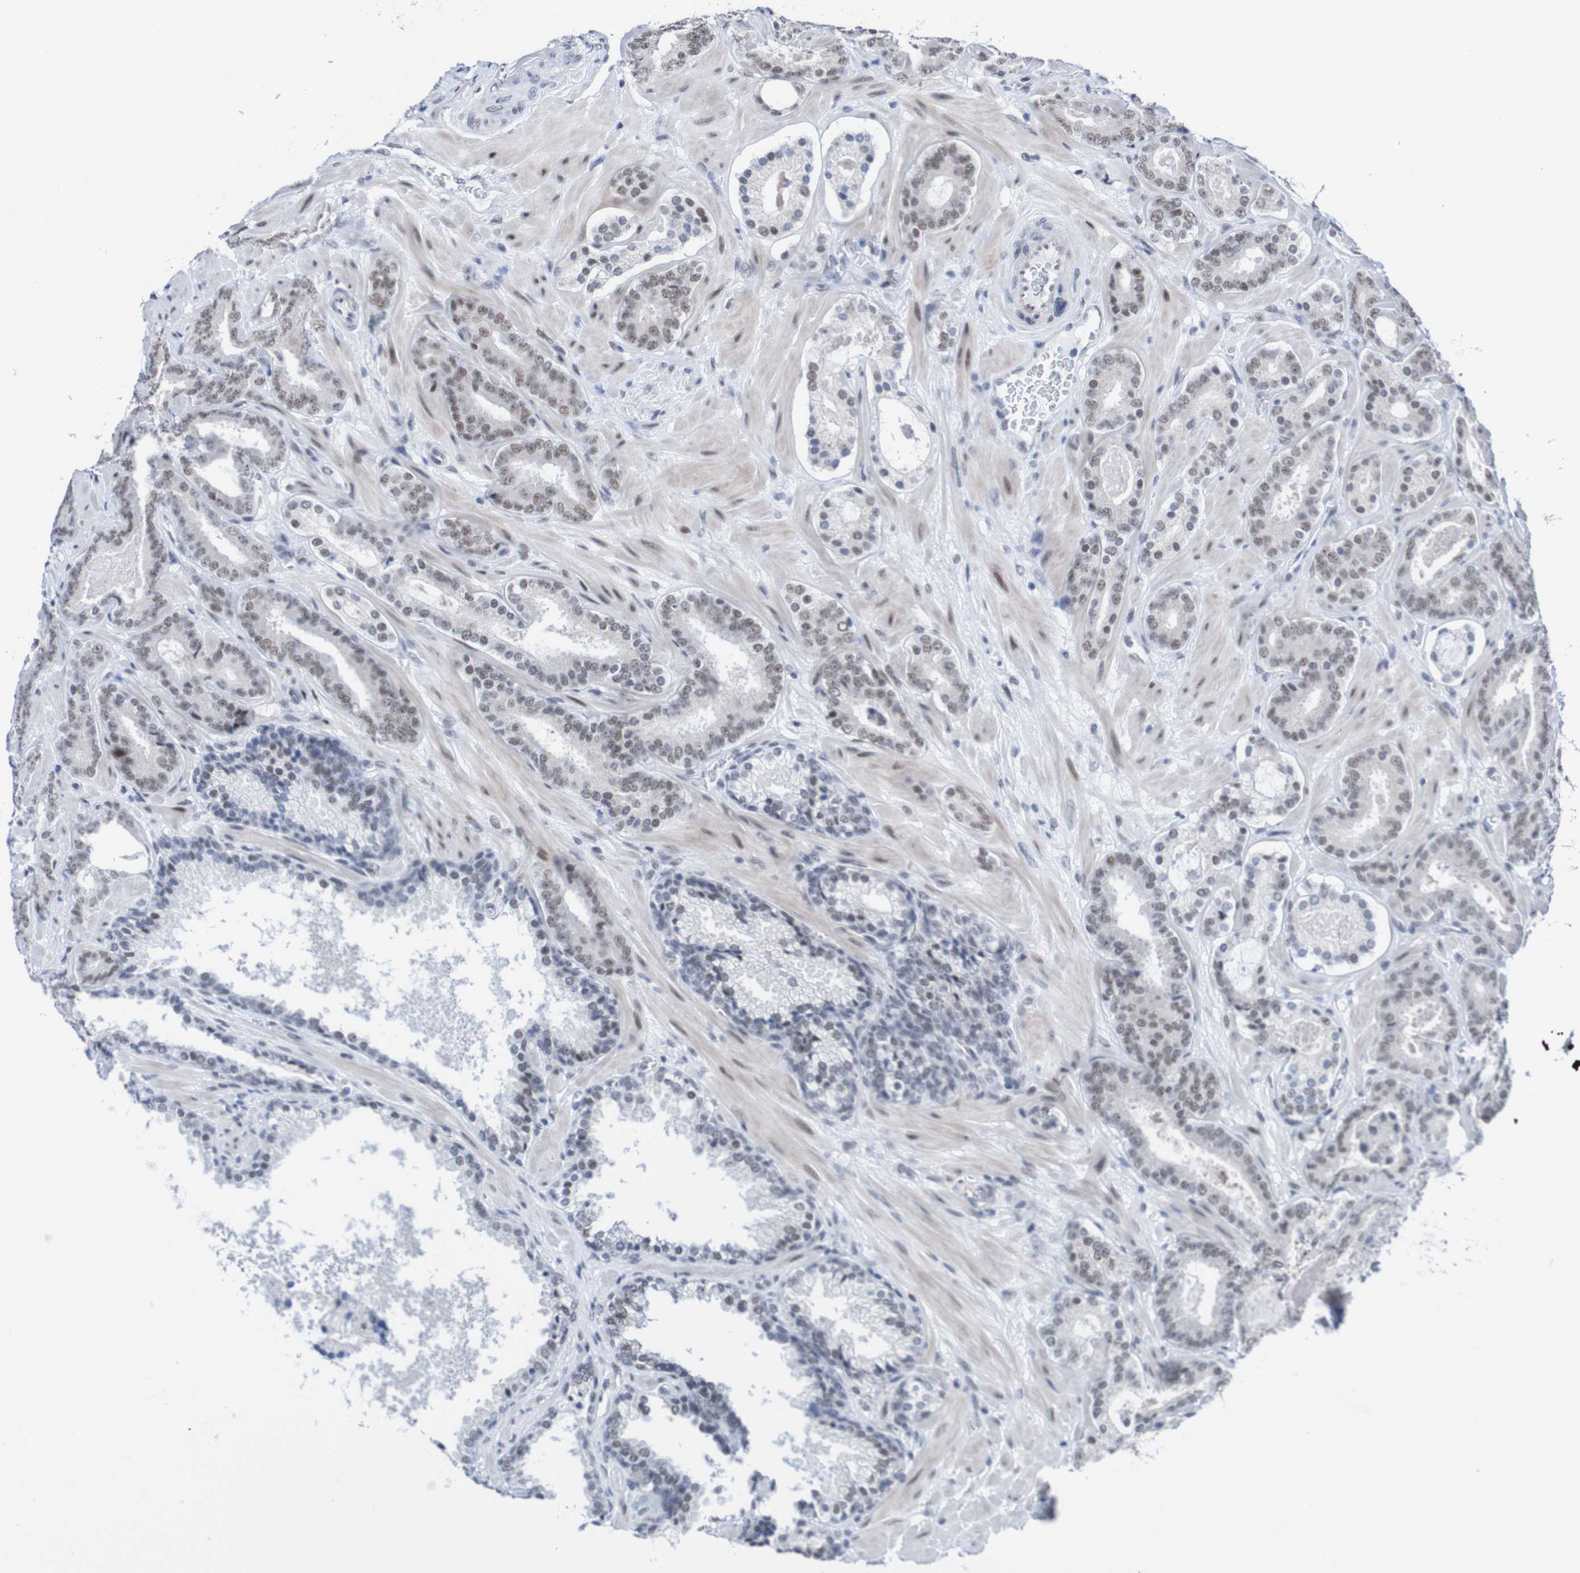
{"staining": {"intensity": "weak", "quantity": "25%-75%", "location": "nuclear"}, "tissue": "prostate cancer", "cell_type": "Tumor cells", "image_type": "cancer", "snomed": [{"axis": "morphology", "description": "Adenocarcinoma, Low grade"}, {"axis": "topography", "description": "Prostate"}], "caption": "About 25%-75% of tumor cells in human prostate adenocarcinoma (low-grade) show weak nuclear protein positivity as visualized by brown immunohistochemical staining.", "gene": "CDC5L", "patient": {"sex": "male", "age": 63}}